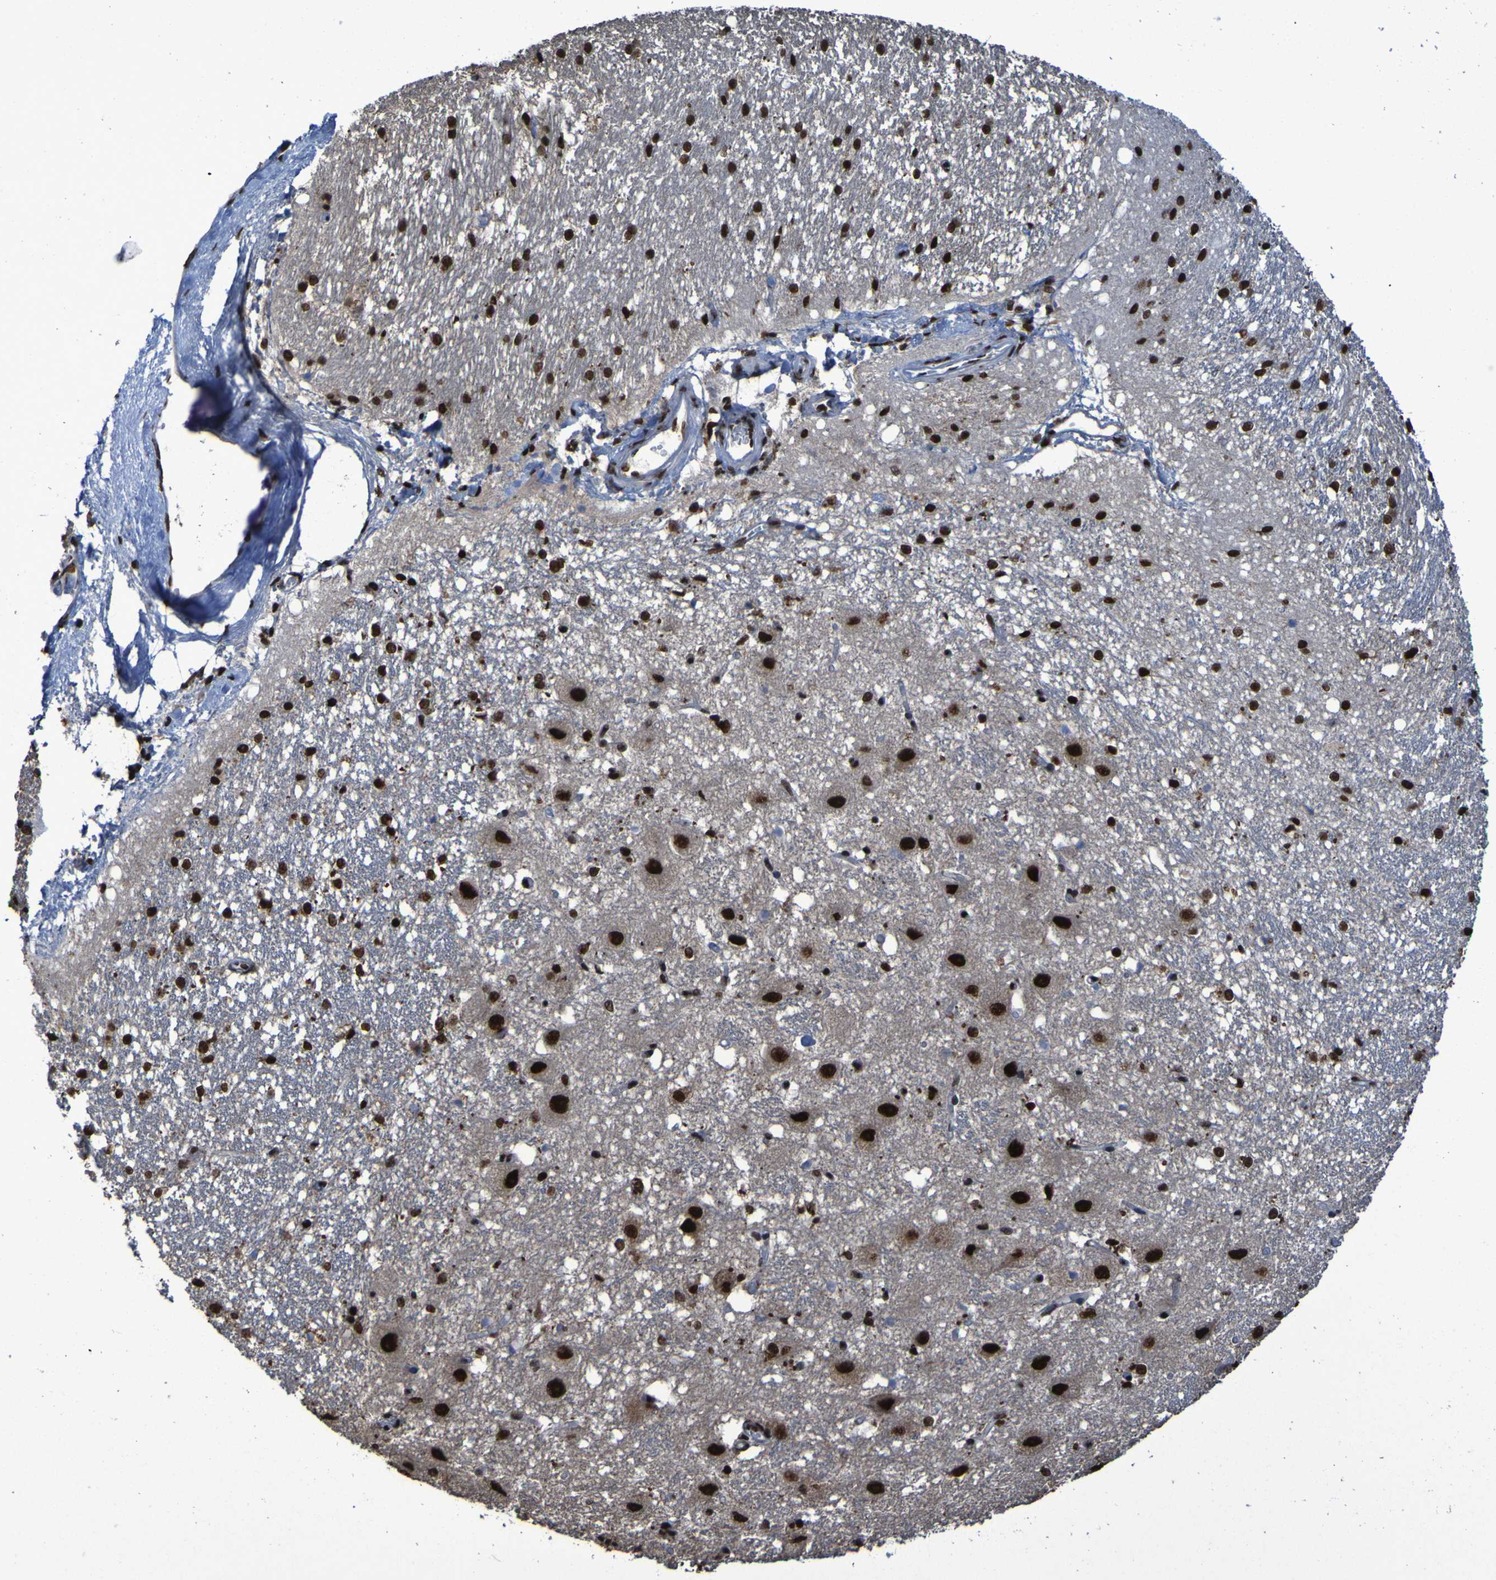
{"staining": {"intensity": "strong", "quantity": ">75%", "location": "nuclear"}, "tissue": "hippocampus", "cell_type": "Glial cells", "image_type": "normal", "snomed": [{"axis": "morphology", "description": "Normal tissue, NOS"}, {"axis": "topography", "description": "Hippocampus"}], "caption": "This photomicrograph shows immunohistochemistry staining of benign hippocampus, with high strong nuclear positivity in about >75% of glial cells.", "gene": "HNRNPR", "patient": {"sex": "female", "age": 19}}